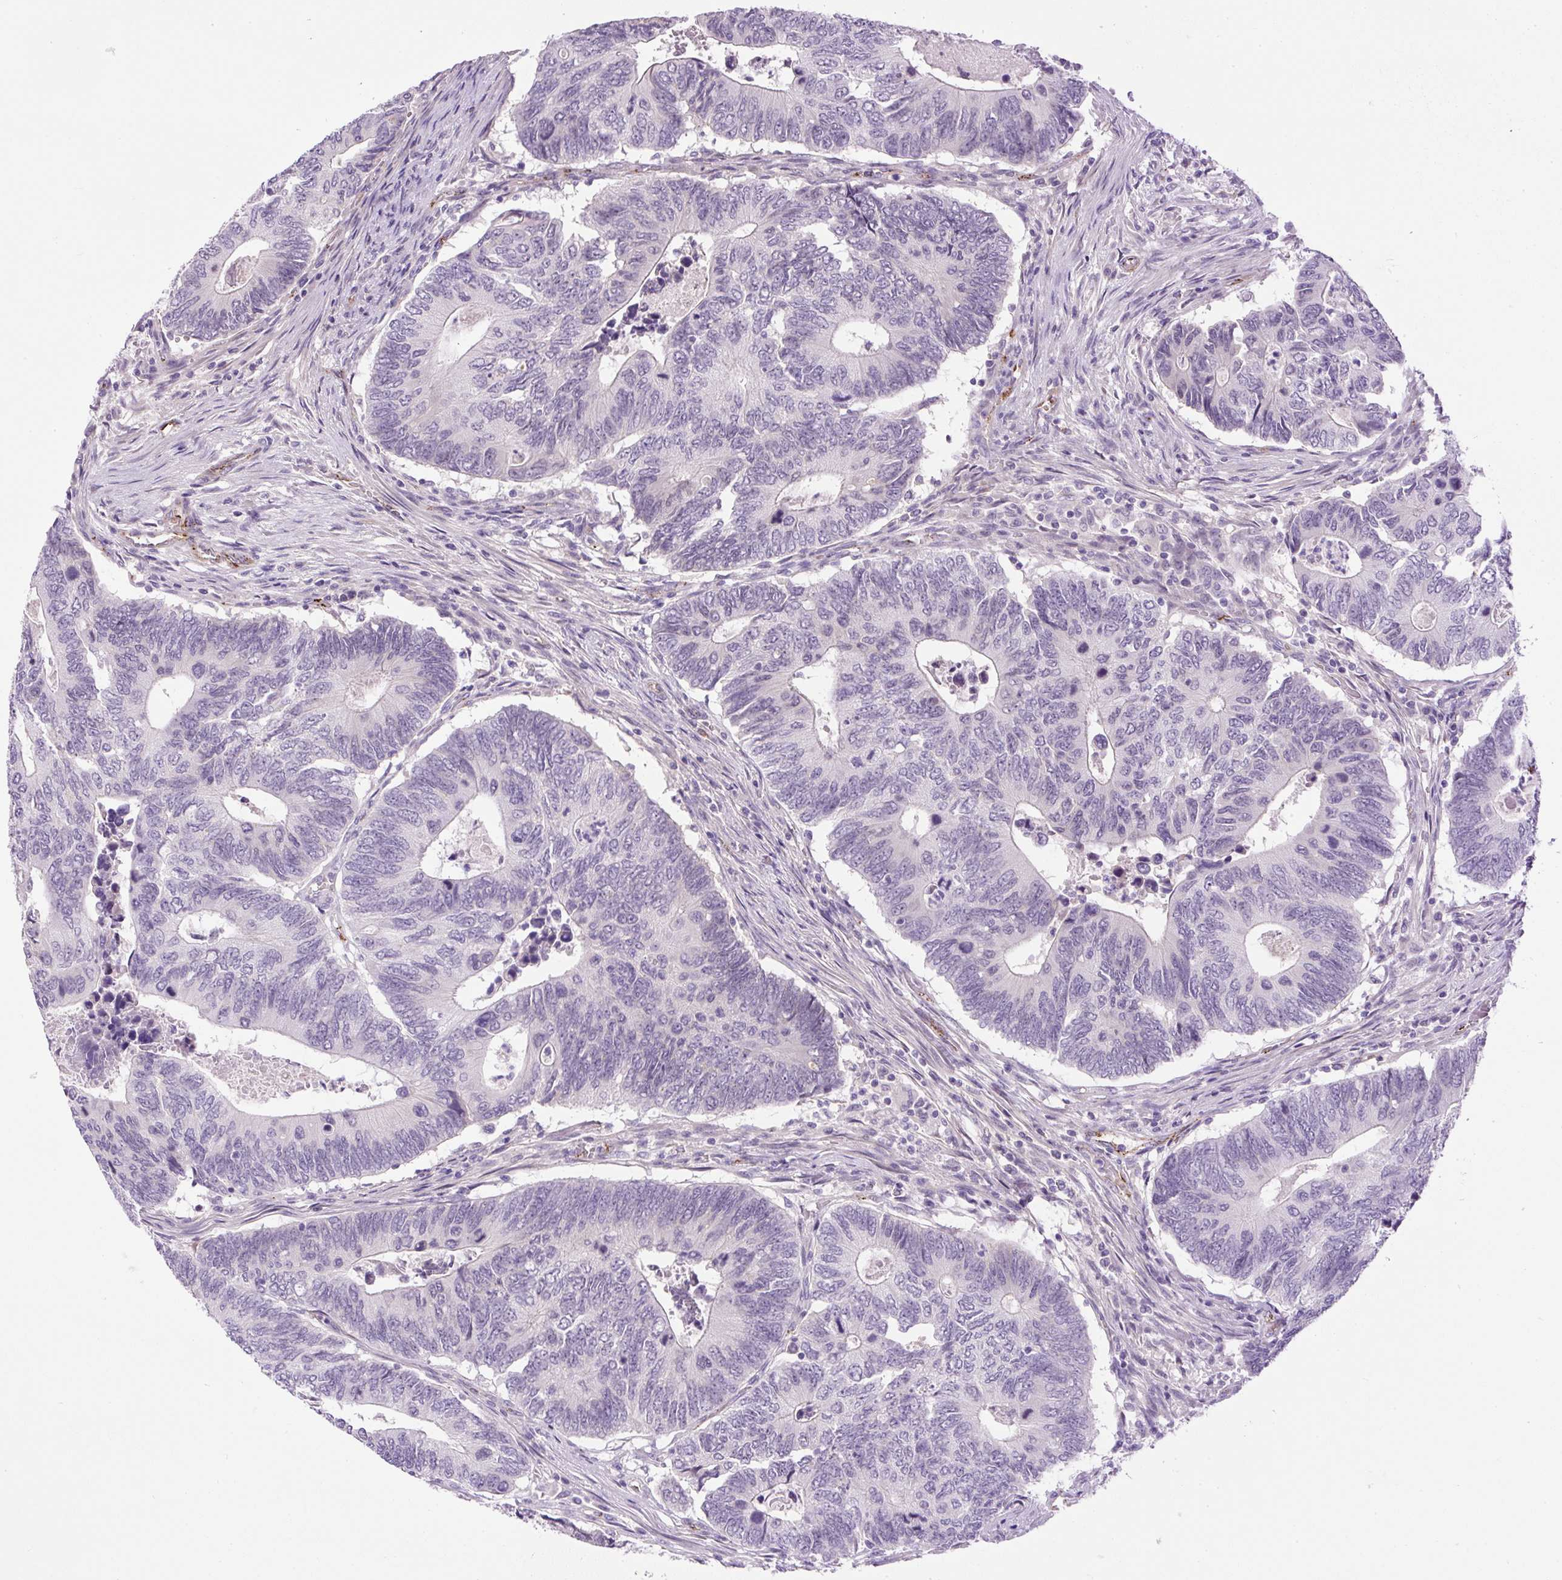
{"staining": {"intensity": "negative", "quantity": "none", "location": "none"}, "tissue": "colorectal cancer", "cell_type": "Tumor cells", "image_type": "cancer", "snomed": [{"axis": "morphology", "description": "Adenocarcinoma, NOS"}, {"axis": "topography", "description": "Colon"}], "caption": "Tumor cells show no significant expression in adenocarcinoma (colorectal). (Stains: DAB (3,3'-diaminobenzidine) immunohistochemistry with hematoxylin counter stain, Microscopy: brightfield microscopy at high magnification).", "gene": "LEFTY2", "patient": {"sex": "male", "age": 87}}